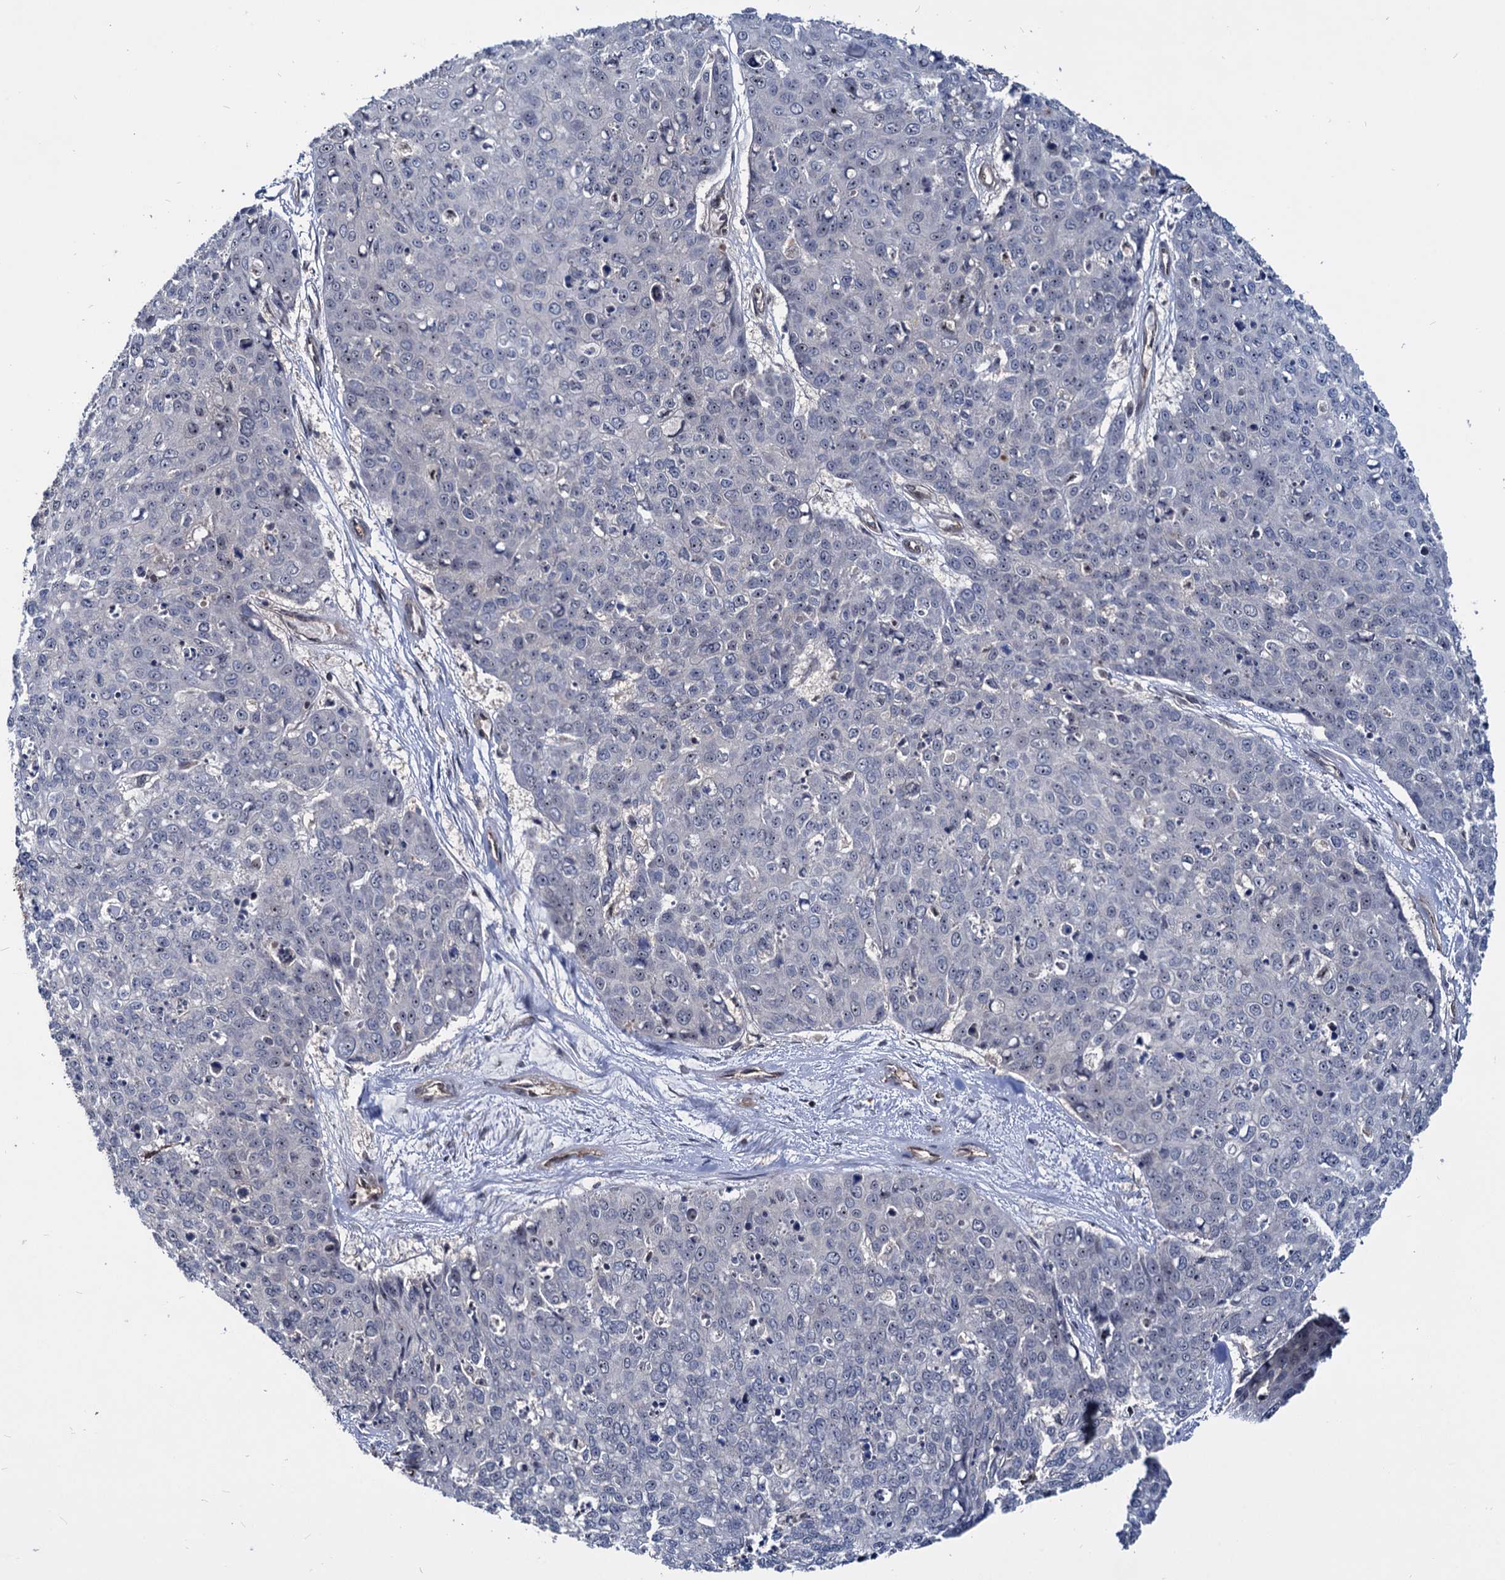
{"staining": {"intensity": "negative", "quantity": "none", "location": "none"}, "tissue": "skin cancer", "cell_type": "Tumor cells", "image_type": "cancer", "snomed": [{"axis": "morphology", "description": "Squamous cell carcinoma, NOS"}, {"axis": "topography", "description": "Skin"}], "caption": "IHC micrograph of human squamous cell carcinoma (skin) stained for a protein (brown), which demonstrates no expression in tumor cells. Brightfield microscopy of immunohistochemistry (IHC) stained with DAB (brown) and hematoxylin (blue), captured at high magnification.", "gene": "UBLCP1", "patient": {"sex": "male", "age": 71}}